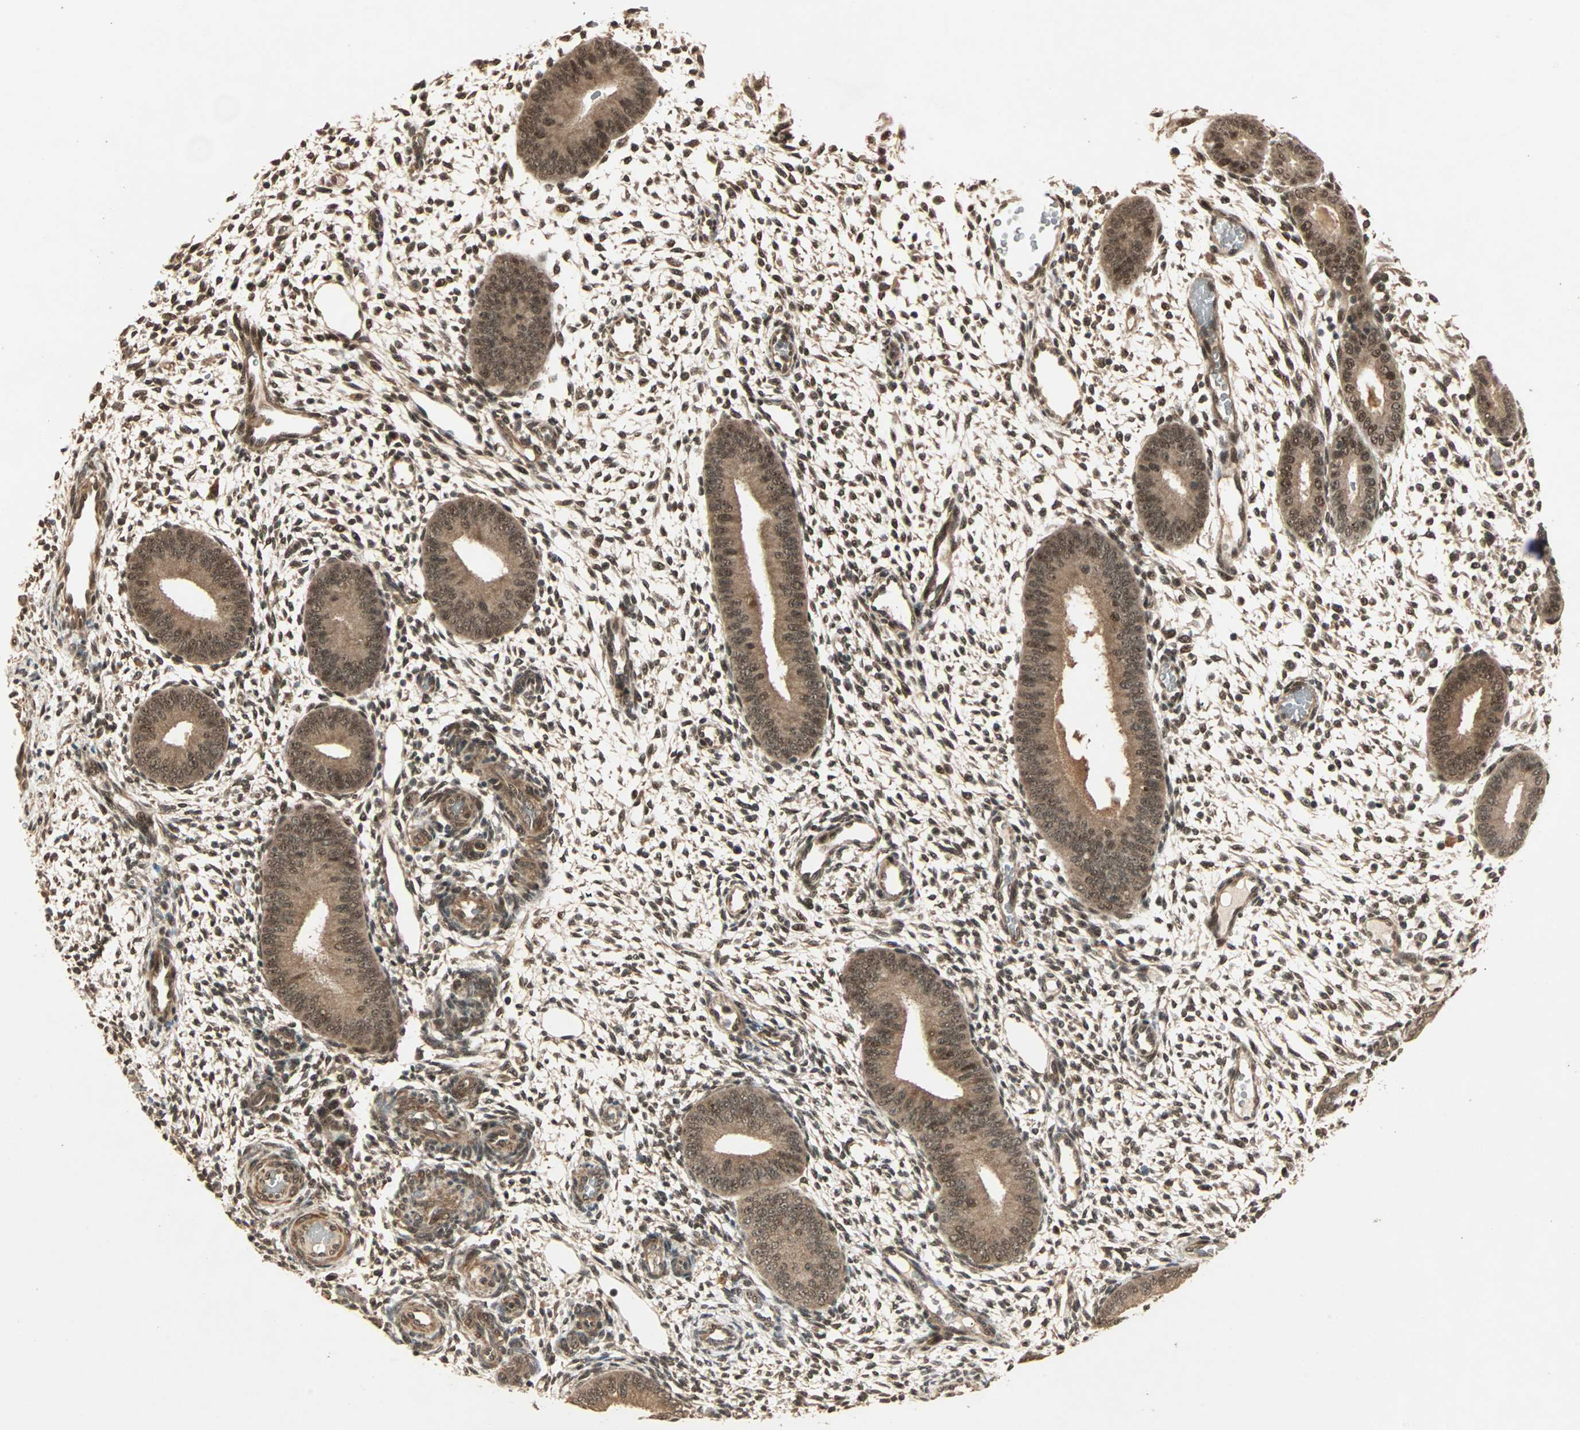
{"staining": {"intensity": "moderate", "quantity": ">75%", "location": "nuclear"}, "tissue": "endometrium", "cell_type": "Cells in endometrial stroma", "image_type": "normal", "snomed": [{"axis": "morphology", "description": "Normal tissue, NOS"}, {"axis": "topography", "description": "Endometrium"}], "caption": "Brown immunohistochemical staining in benign human endometrium exhibits moderate nuclear positivity in approximately >75% of cells in endometrial stroma.", "gene": "ZSCAN31", "patient": {"sex": "female", "age": 42}}